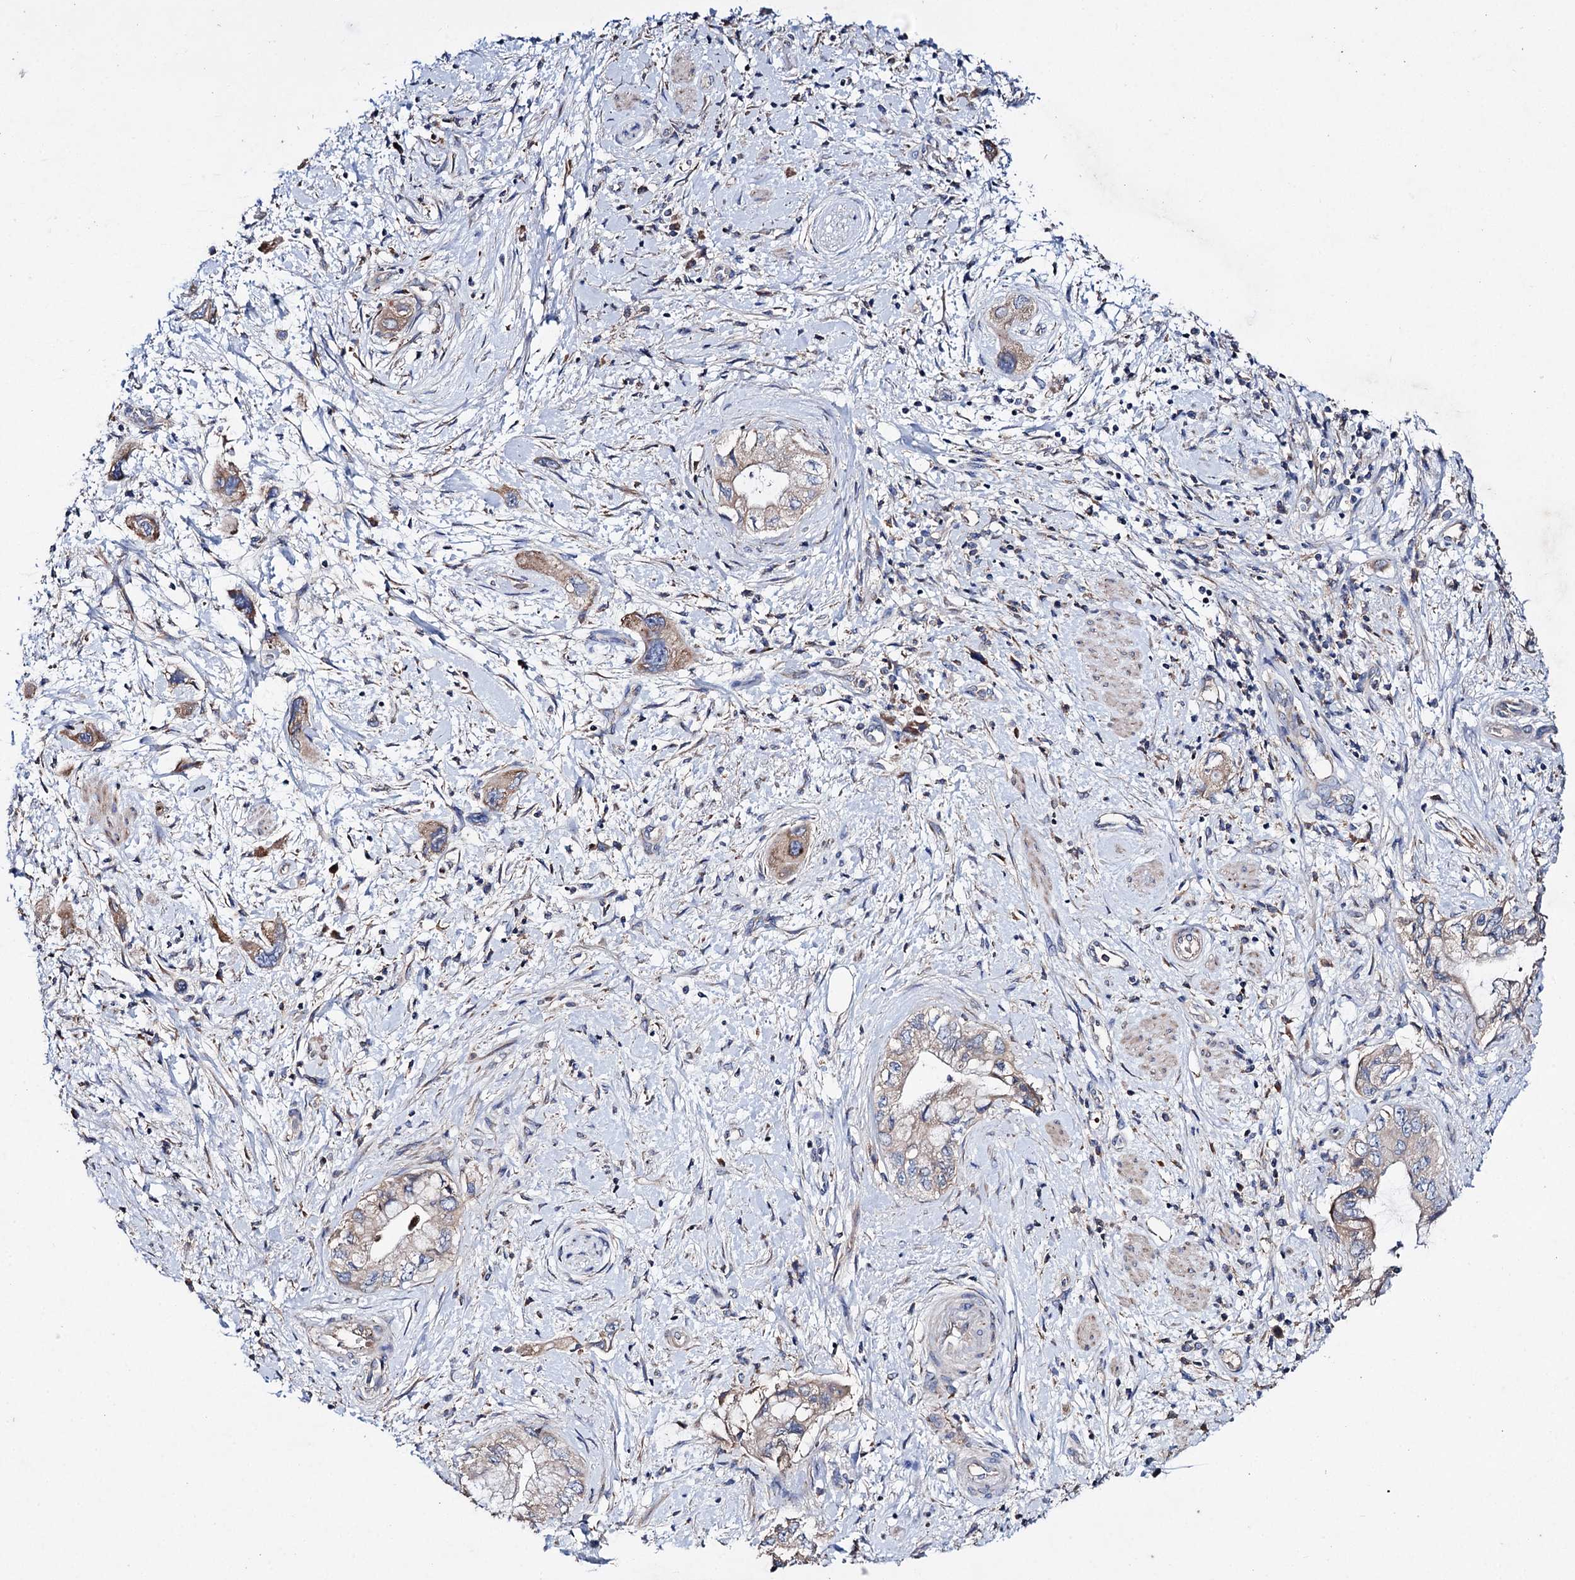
{"staining": {"intensity": "weak", "quantity": "25%-75%", "location": "cytoplasmic/membranous"}, "tissue": "pancreatic cancer", "cell_type": "Tumor cells", "image_type": "cancer", "snomed": [{"axis": "morphology", "description": "Adenocarcinoma, NOS"}, {"axis": "topography", "description": "Pancreas"}], "caption": "Pancreatic cancer was stained to show a protein in brown. There is low levels of weak cytoplasmic/membranous positivity in about 25%-75% of tumor cells.", "gene": "CLPB", "patient": {"sex": "female", "age": 73}}